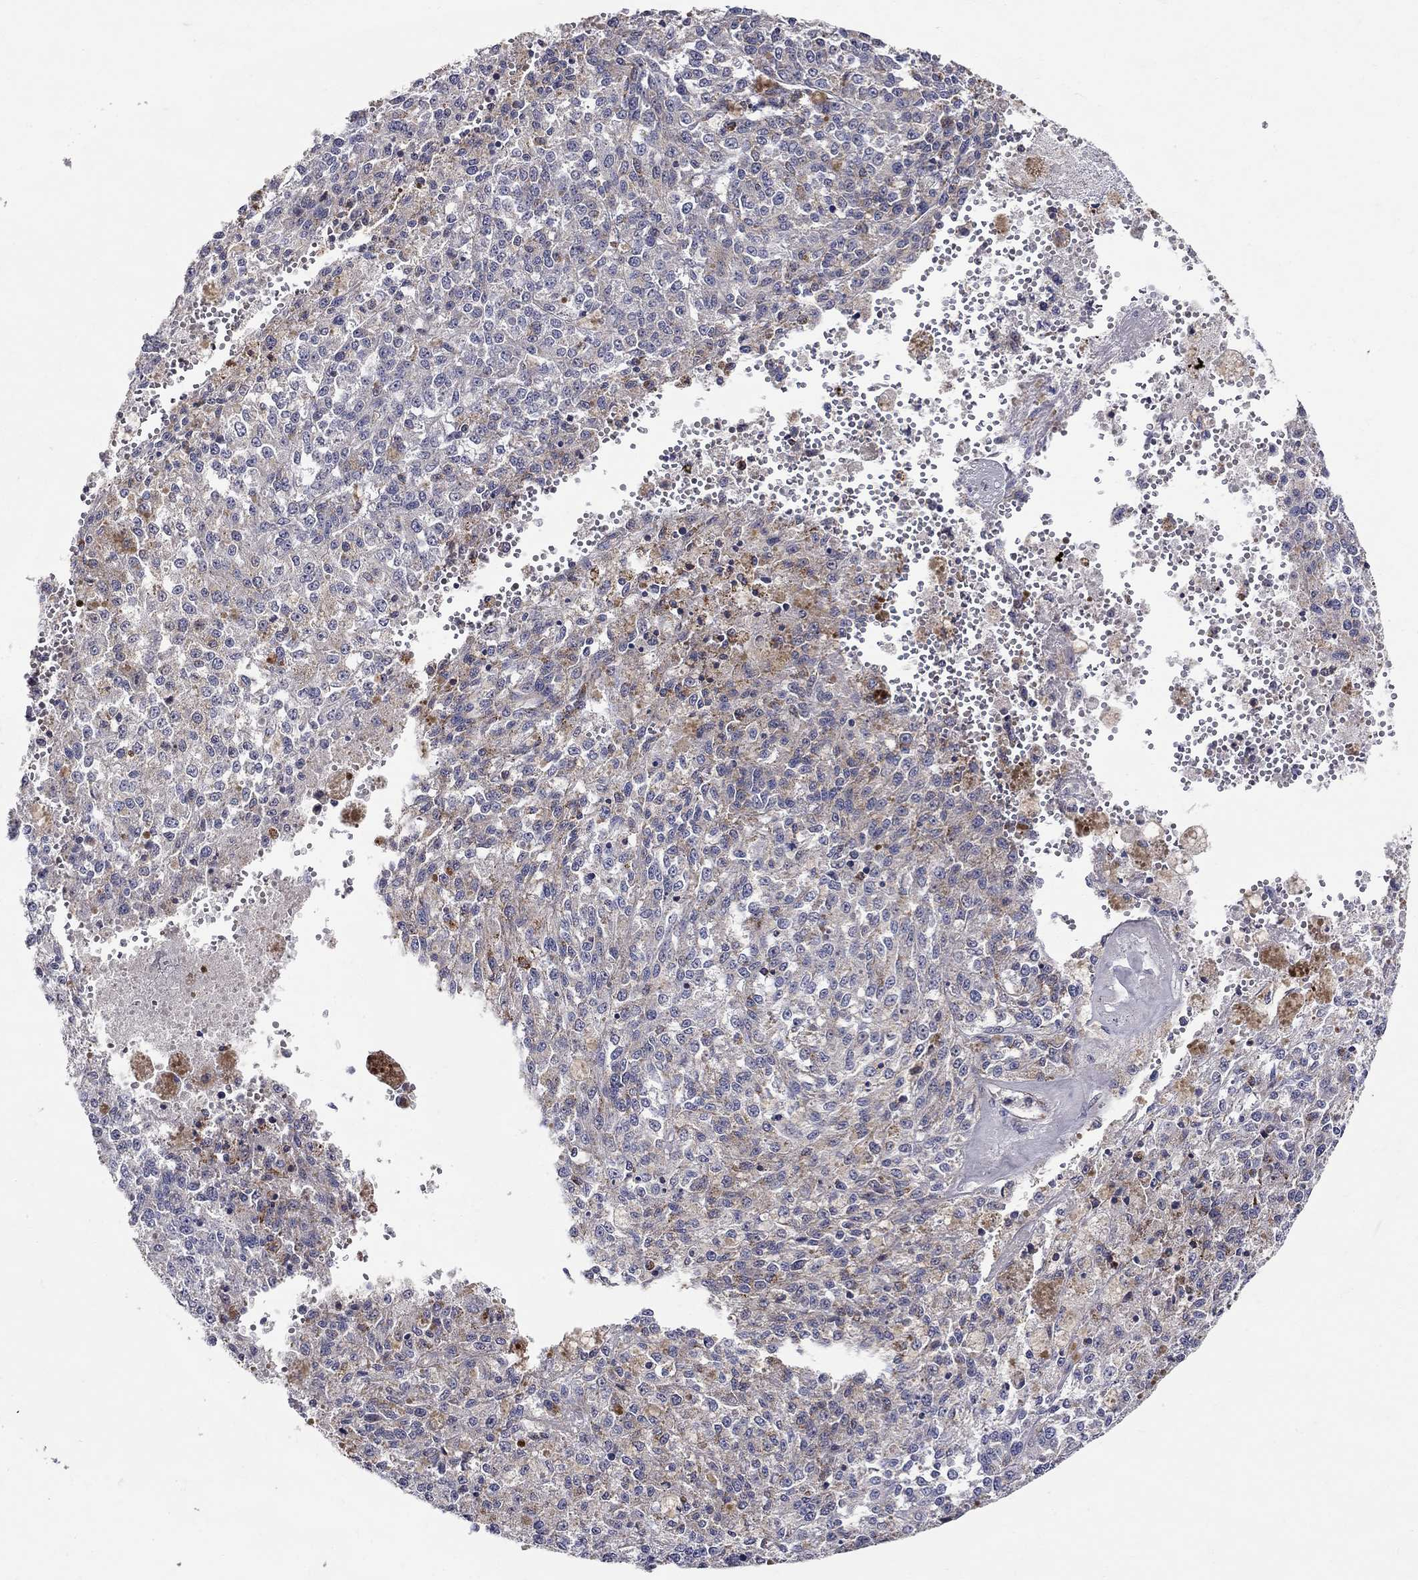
{"staining": {"intensity": "weak", "quantity": "25%-75%", "location": "cytoplasmic/membranous"}, "tissue": "melanoma", "cell_type": "Tumor cells", "image_type": "cancer", "snomed": [{"axis": "morphology", "description": "Malignant melanoma, Metastatic site"}, {"axis": "topography", "description": "Lymph node"}], "caption": "Weak cytoplasmic/membranous expression for a protein is appreciated in approximately 25%-75% of tumor cells of malignant melanoma (metastatic site) using IHC.", "gene": "HMX2", "patient": {"sex": "female", "age": 64}}